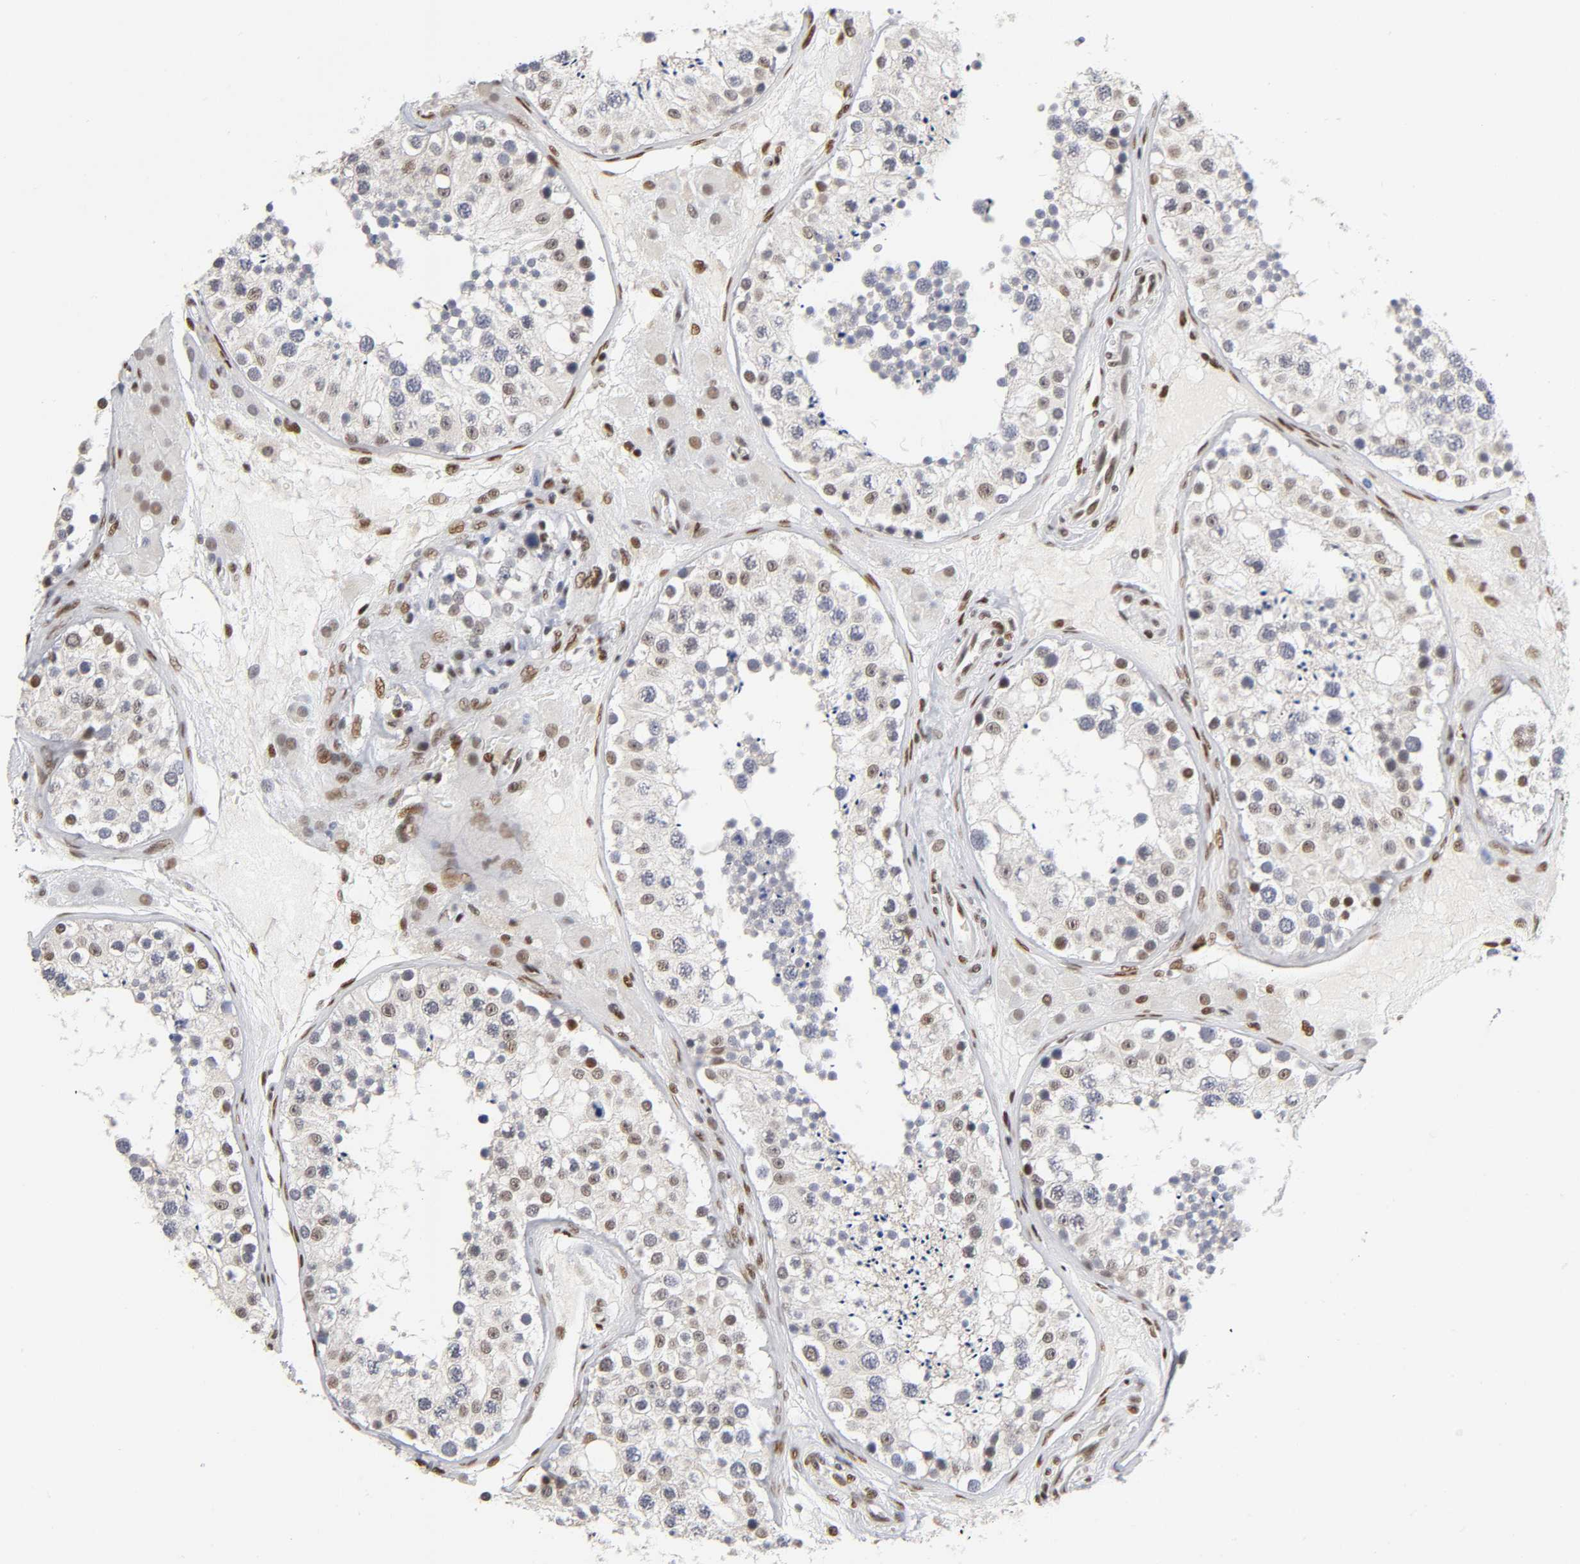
{"staining": {"intensity": "moderate", "quantity": "<25%", "location": "nuclear"}, "tissue": "testis", "cell_type": "Cells in seminiferous ducts", "image_type": "normal", "snomed": [{"axis": "morphology", "description": "Normal tissue, NOS"}, {"axis": "topography", "description": "Testis"}], "caption": "A micrograph showing moderate nuclear staining in approximately <25% of cells in seminiferous ducts in unremarkable testis, as visualized by brown immunohistochemical staining.", "gene": "NR3C1", "patient": {"sex": "male", "age": 26}}